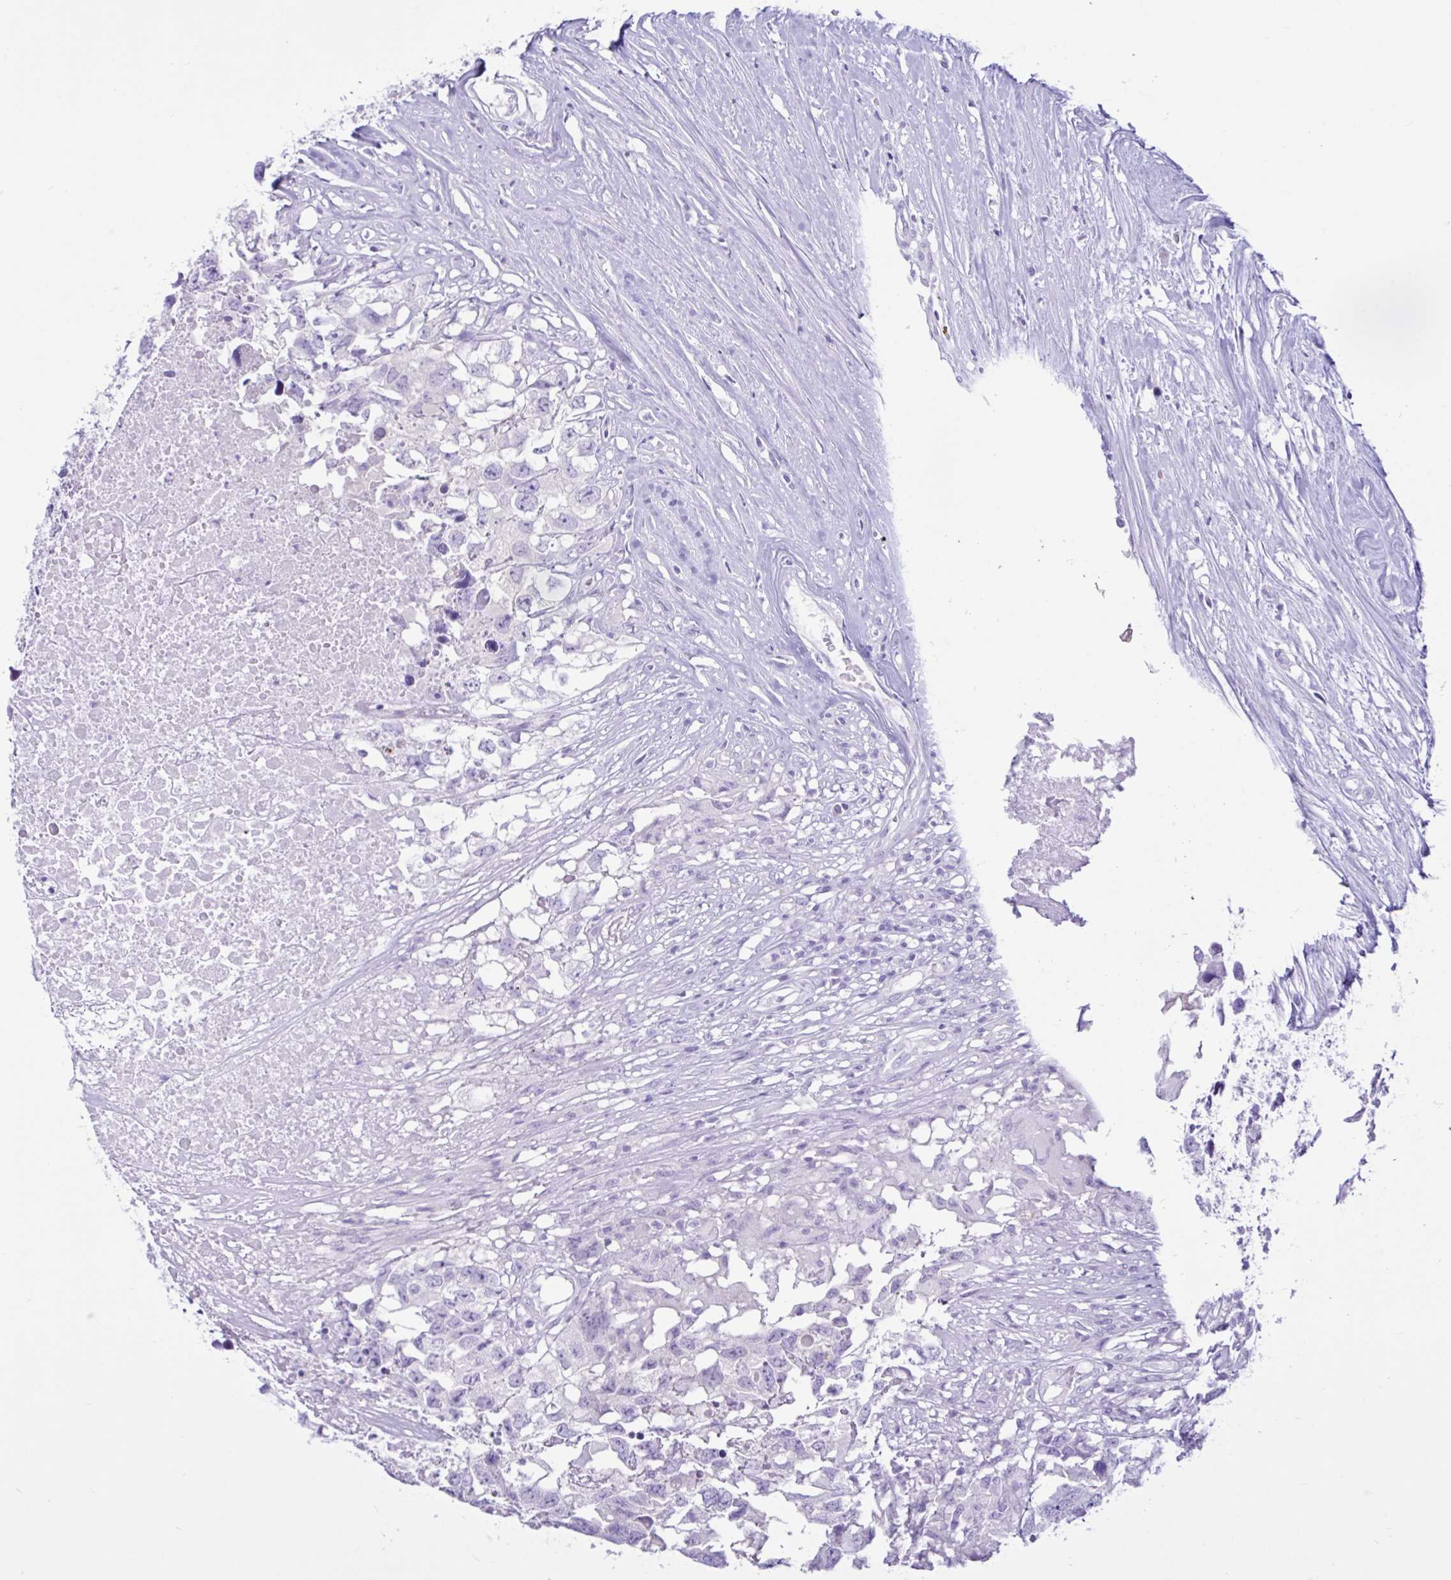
{"staining": {"intensity": "negative", "quantity": "none", "location": "none"}, "tissue": "testis cancer", "cell_type": "Tumor cells", "image_type": "cancer", "snomed": [{"axis": "morphology", "description": "Carcinoma, Embryonal, NOS"}, {"axis": "topography", "description": "Testis"}], "caption": "Testis embryonal carcinoma stained for a protein using immunohistochemistry (IHC) exhibits no staining tumor cells.", "gene": "CYP19A1", "patient": {"sex": "male", "age": 83}}